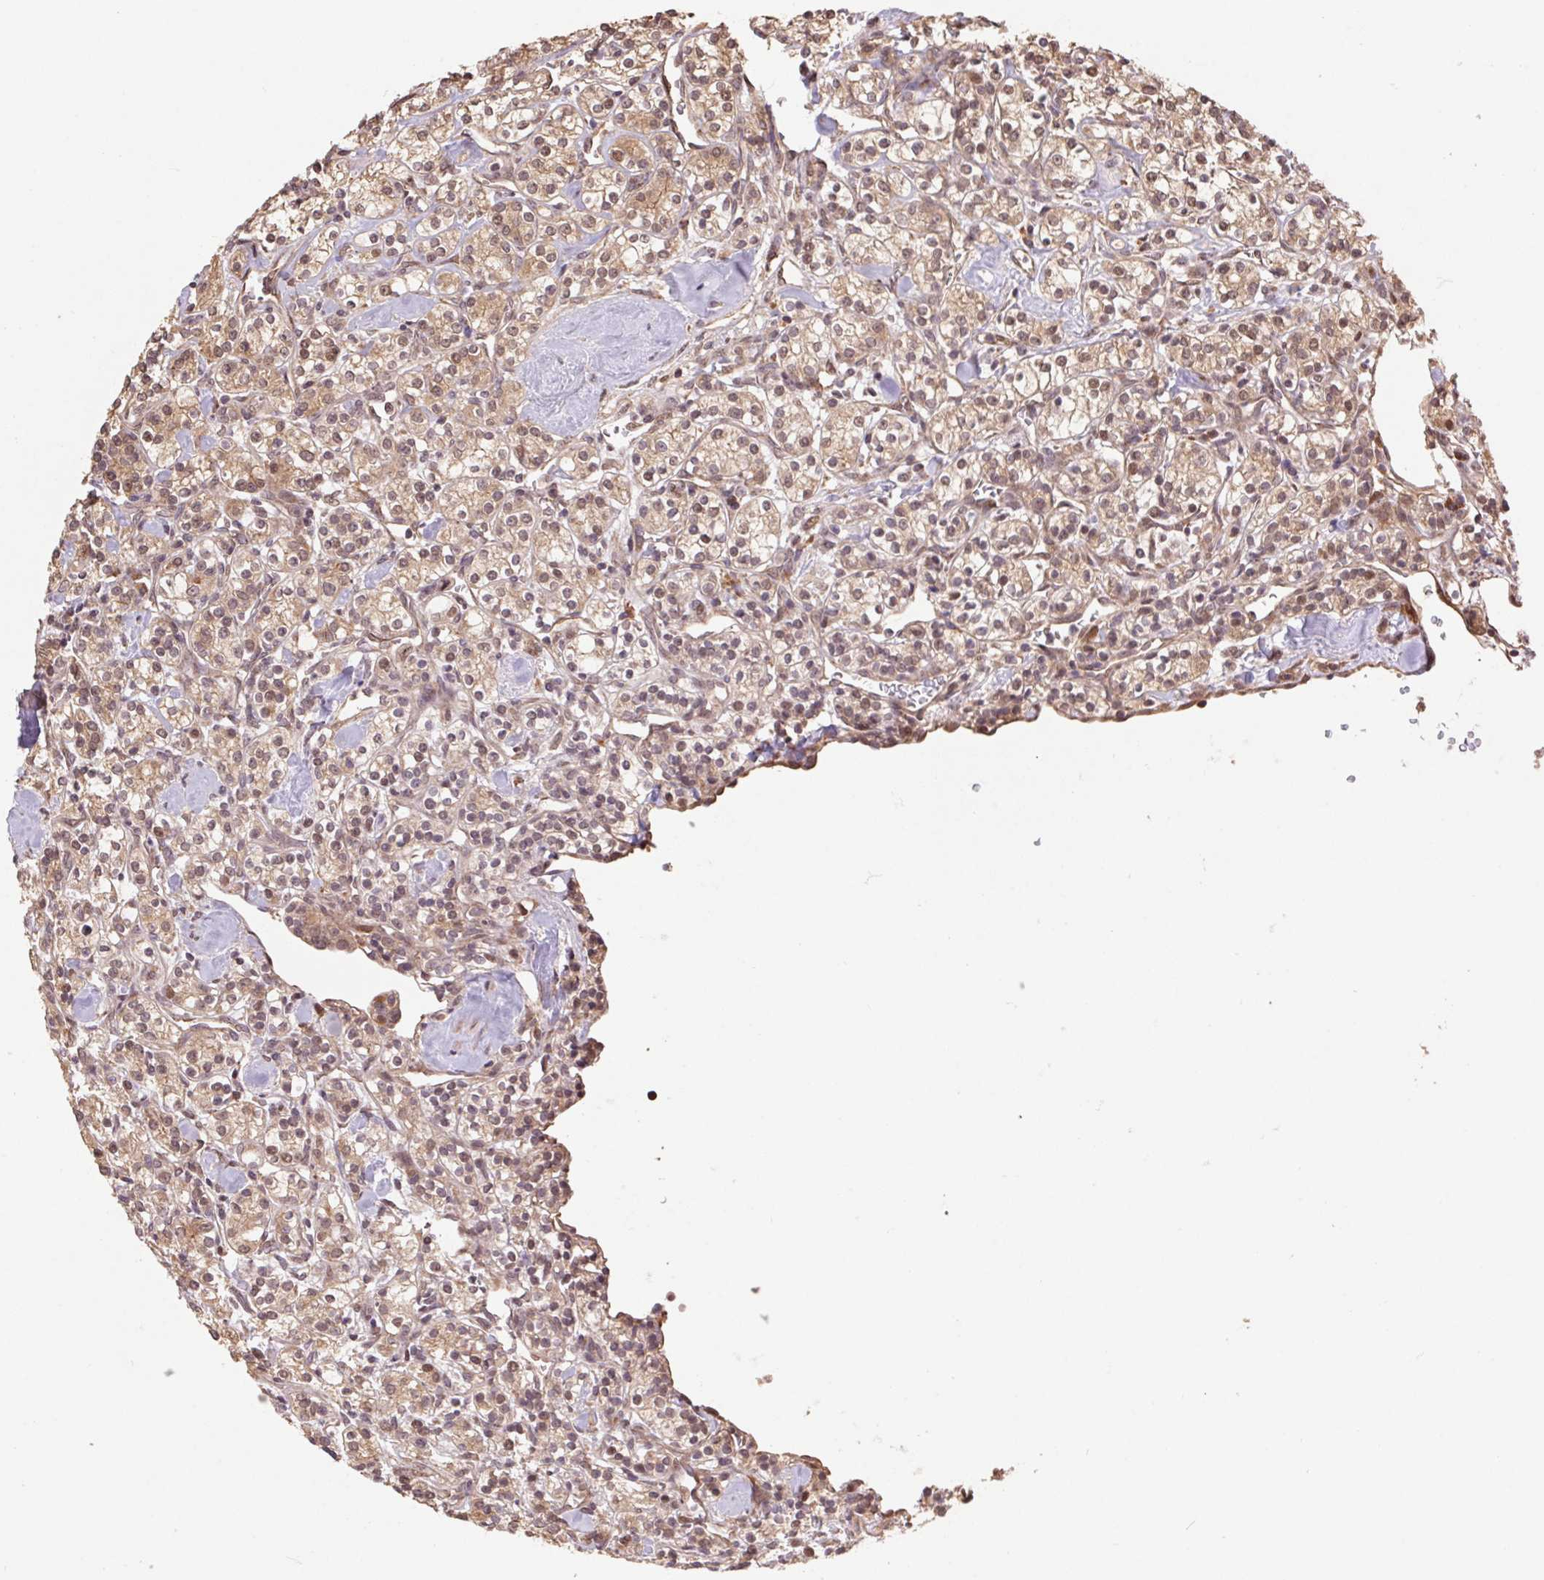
{"staining": {"intensity": "weak", "quantity": ">75%", "location": "cytoplasmic/membranous"}, "tissue": "renal cancer", "cell_type": "Tumor cells", "image_type": "cancer", "snomed": [{"axis": "morphology", "description": "Adenocarcinoma, NOS"}, {"axis": "topography", "description": "Kidney"}], "caption": "Adenocarcinoma (renal) was stained to show a protein in brown. There is low levels of weak cytoplasmic/membranous expression in approximately >75% of tumor cells.", "gene": "PDHA1", "patient": {"sex": "male", "age": 77}}